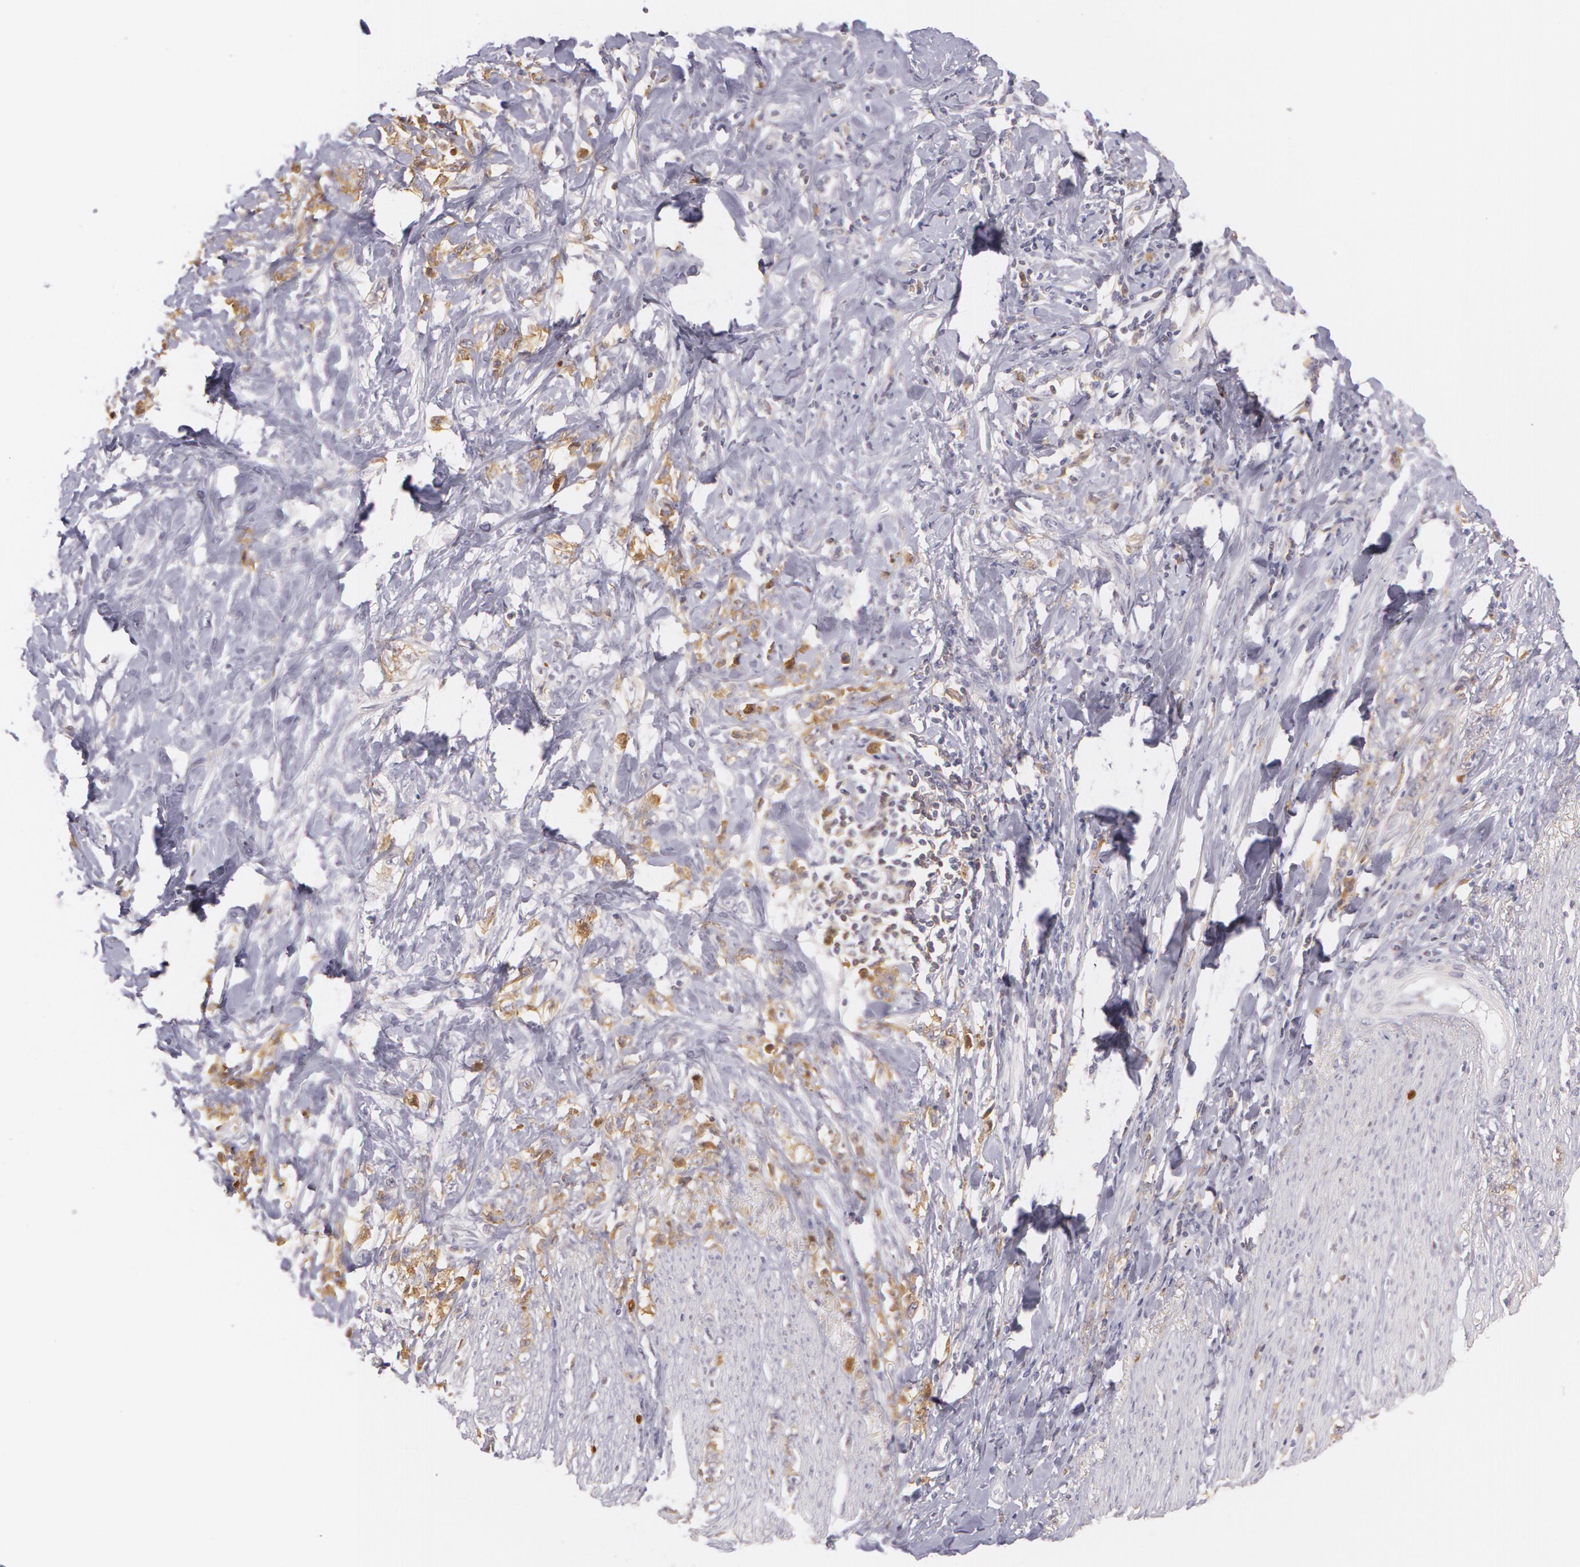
{"staining": {"intensity": "weak", "quantity": "25%-75%", "location": "cytoplasmic/membranous"}, "tissue": "stomach cancer", "cell_type": "Tumor cells", "image_type": "cancer", "snomed": [{"axis": "morphology", "description": "Adenocarcinoma, NOS"}, {"axis": "topography", "description": "Stomach, lower"}], "caption": "Protein expression by IHC shows weak cytoplasmic/membranous expression in about 25%-75% of tumor cells in stomach cancer.", "gene": "LBP", "patient": {"sex": "male", "age": 88}}